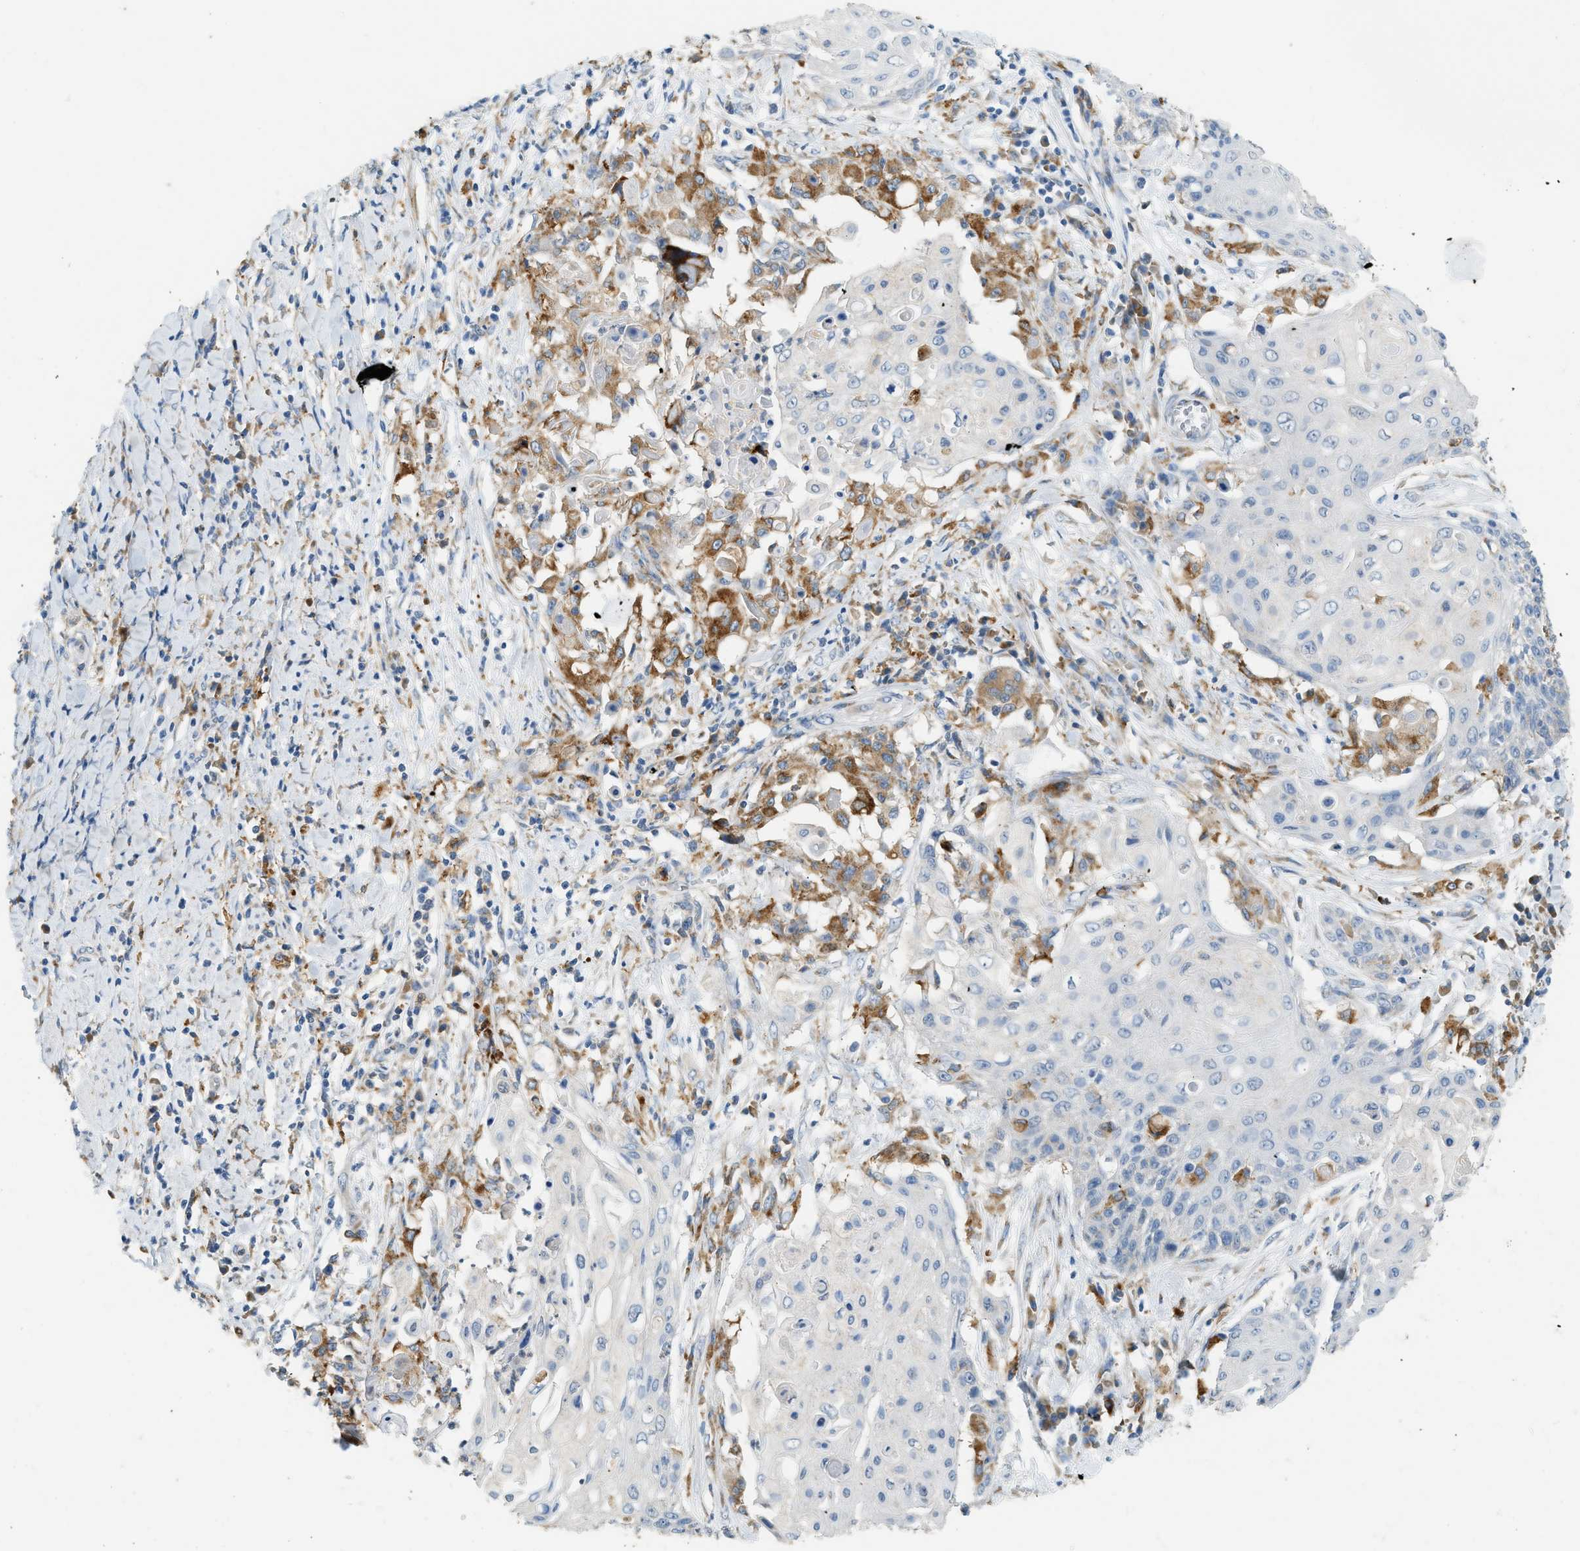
{"staining": {"intensity": "negative", "quantity": "none", "location": "none"}, "tissue": "cervical cancer", "cell_type": "Tumor cells", "image_type": "cancer", "snomed": [{"axis": "morphology", "description": "Squamous cell carcinoma, NOS"}, {"axis": "topography", "description": "Cervix"}], "caption": "Immunohistochemical staining of human cervical squamous cell carcinoma demonstrates no significant staining in tumor cells. (Stains: DAB (3,3'-diaminobenzidine) immunohistochemistry (IHC) with hematoxylin counter stain, Microscopy: brightfield microscopy at high magnification).", "gene": "CTSB", "patient": {"sex": "female", "age": 39}}